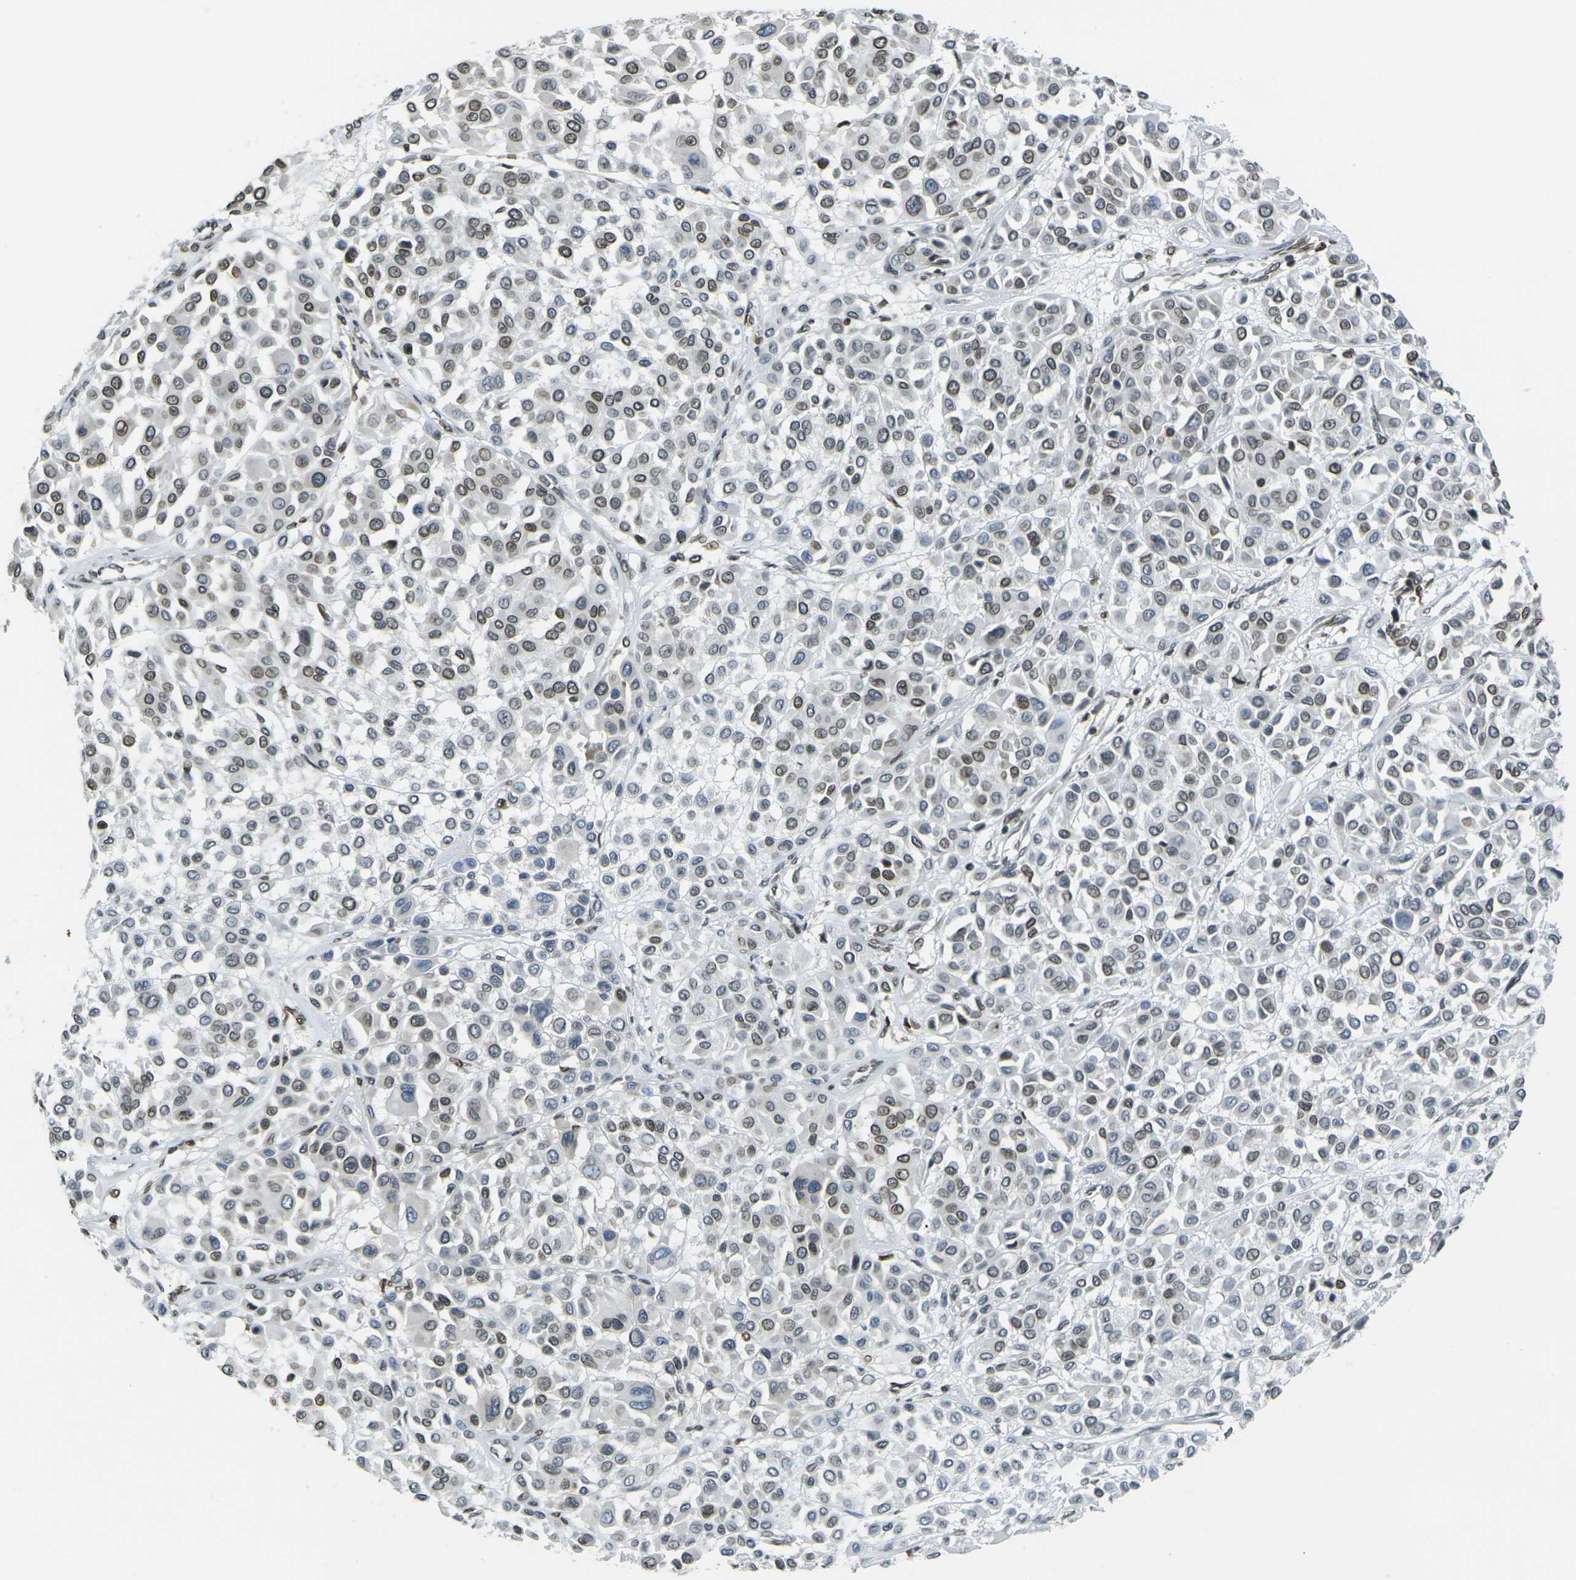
{"staining": {"intensity": "moderate", "quantity": "25%-75%", "location": "cytoplasmic/membranous,nuclear"}, "tissue": "melanoma", "cell_type": "Tumor cells", "image_type": "cancer", "snomed": [{"axis": "morphology", "description": "Malignant melanoma, Metastatic site"}, {"axis": "topography", "description": "Soft tissue"}], "caption": "Immunohistochemical staining of human malignant melanoma (metastatic site) shows medium levels of moderate cytoplasmic/membranous and nuclear positivity in about 25%-75% of tumor cells.", "gene": "BRDT", "patient": {"sex": "male", "age": 41}}